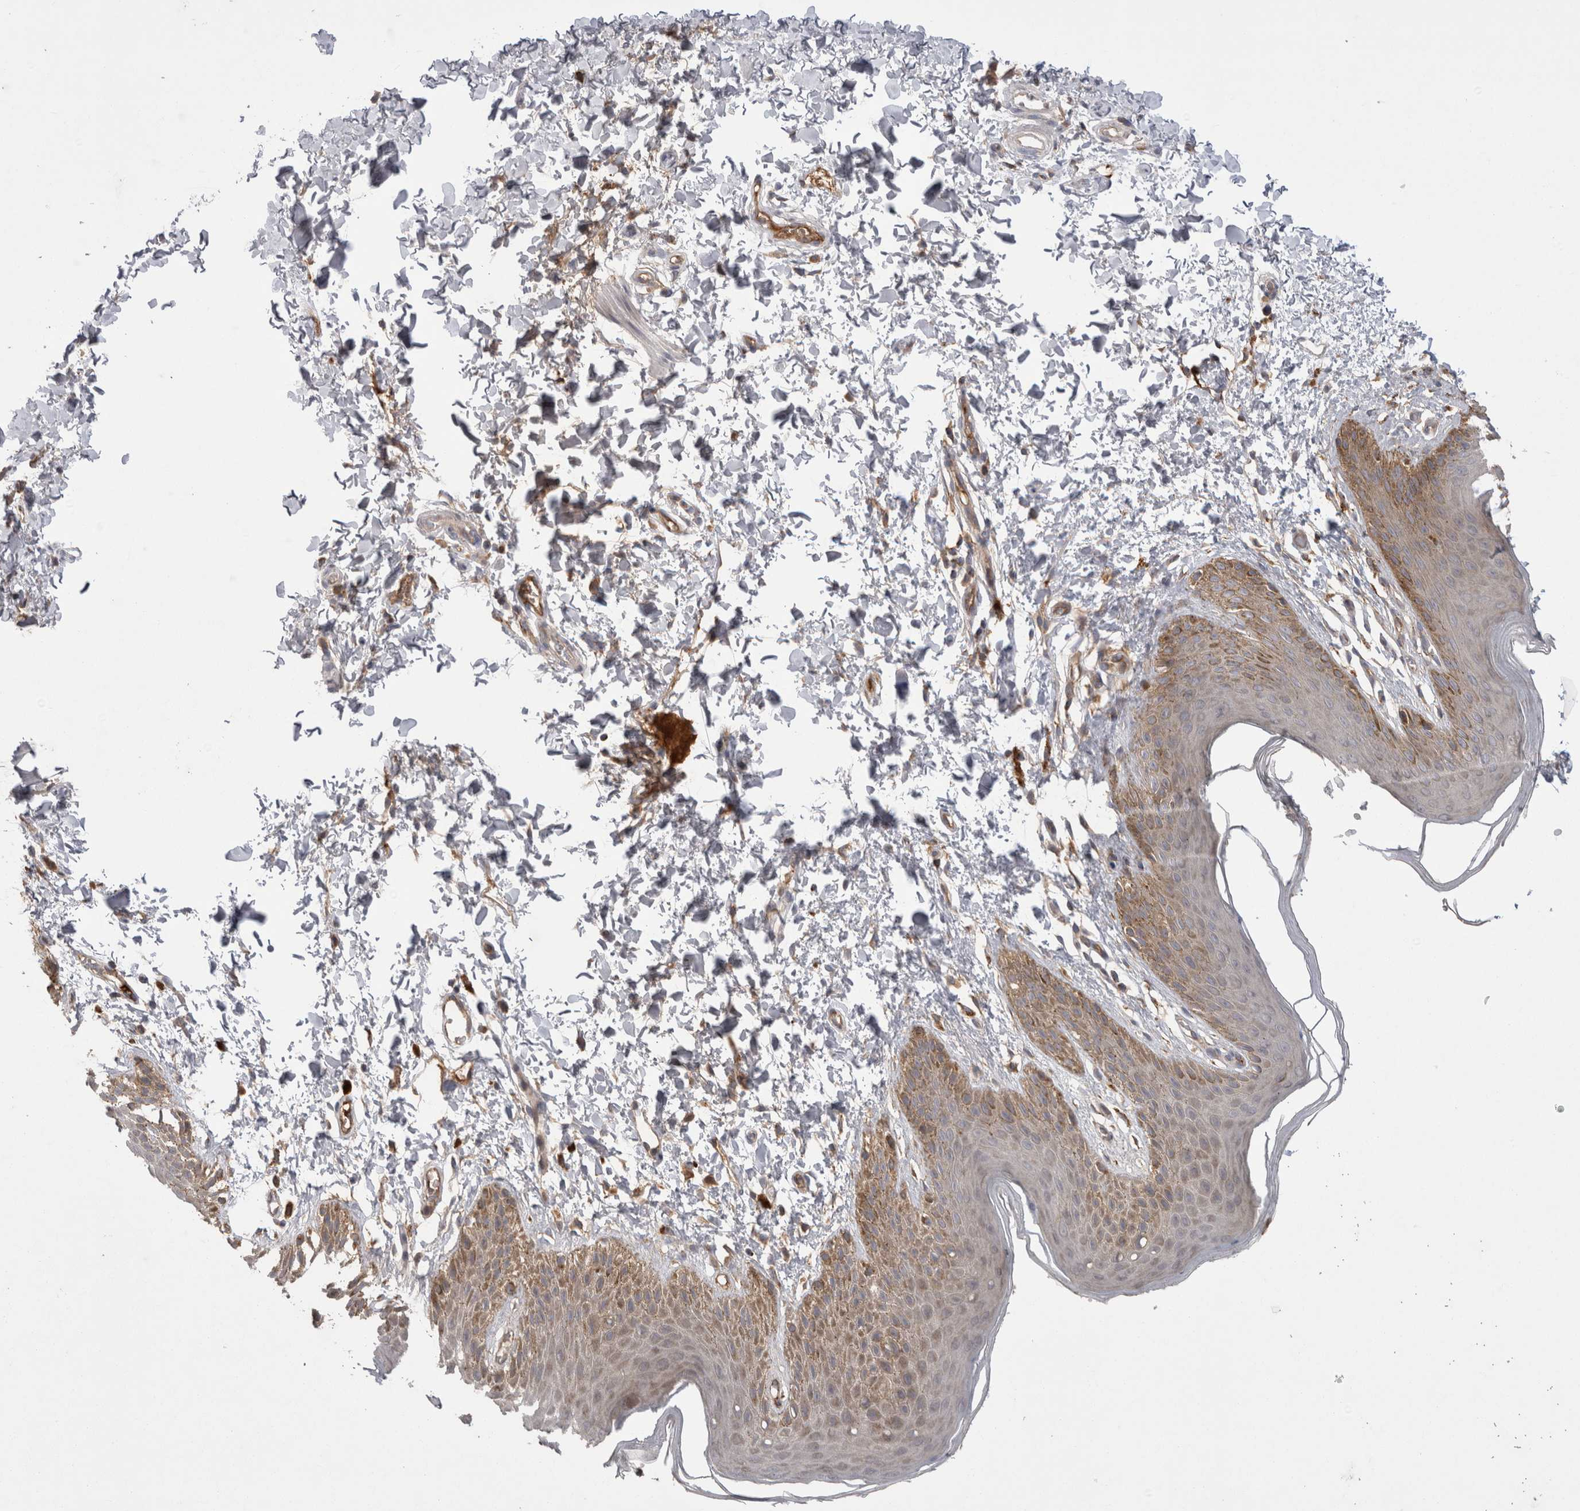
{"staining": {"intensity": "moderate", "quantity": "<25%", "location": "cytoplasmic/membranous"}, "tissue": "skin", "cell_type": "Epidermal cells", "image_type": "normal", "snomed": [{"axis": "morphology", "description": "Normal tissue, NOS"}, {"axis": "topography", "description": "Anal"}, {"axis": "topography", "description": "Peripheral nerve tissue"}], "caption": "An immunohistochemistry (IHC) photomicrograph of unremarkable tissue is shown. Protein staining in brown labels moderate cytoplasmic/membranous positivity in skin within epidermal cells.", "gene": "DARS2", "patient": {"sex": "male", "age": 44}}